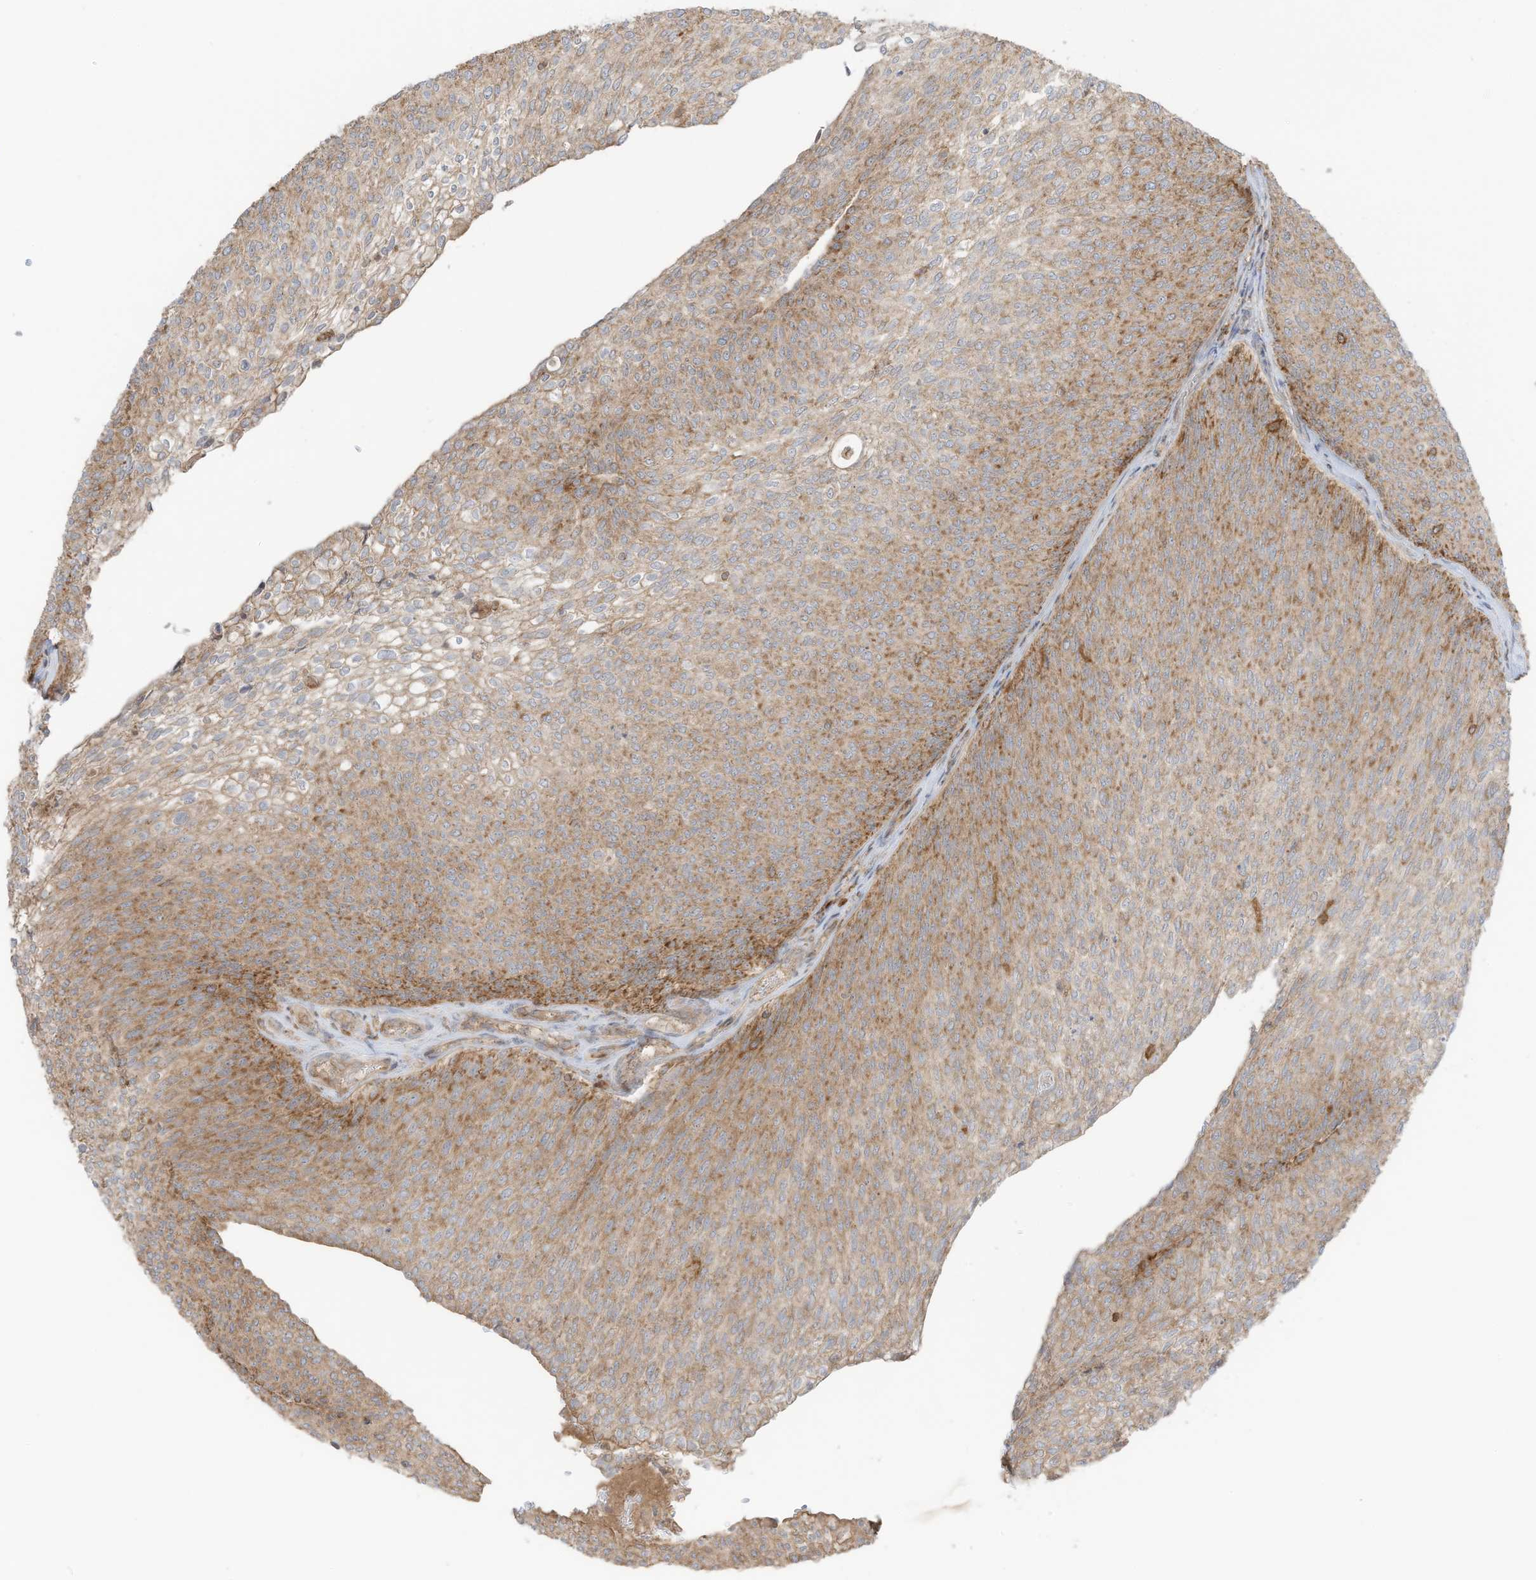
{"staining": {"intensity": "moderate", "quantity": ">75%", "location": "cytoplasmic/membranous"}, "tissue": "urothelial cancer", "cell_type": "Tumor cells", "image_type": "cancer", "snomed": [{"axis": "morphology", "description": "Urothelial carcinoma, Low grade"}, {"axis": "topography", "description": "Urinary bladder"}], "caption": "Protein expression by immunohistochemistry shows moderate cytoplasmic/membranous positivity in about >75% of tumor cells in low-grade urothelial carcinoma. Immunohistochemistry (ihc) stains the protein in brown and the nuclei are stained blue.", "gene": "SLC25A12", "patient": {"sex": "female", "age": 79}}